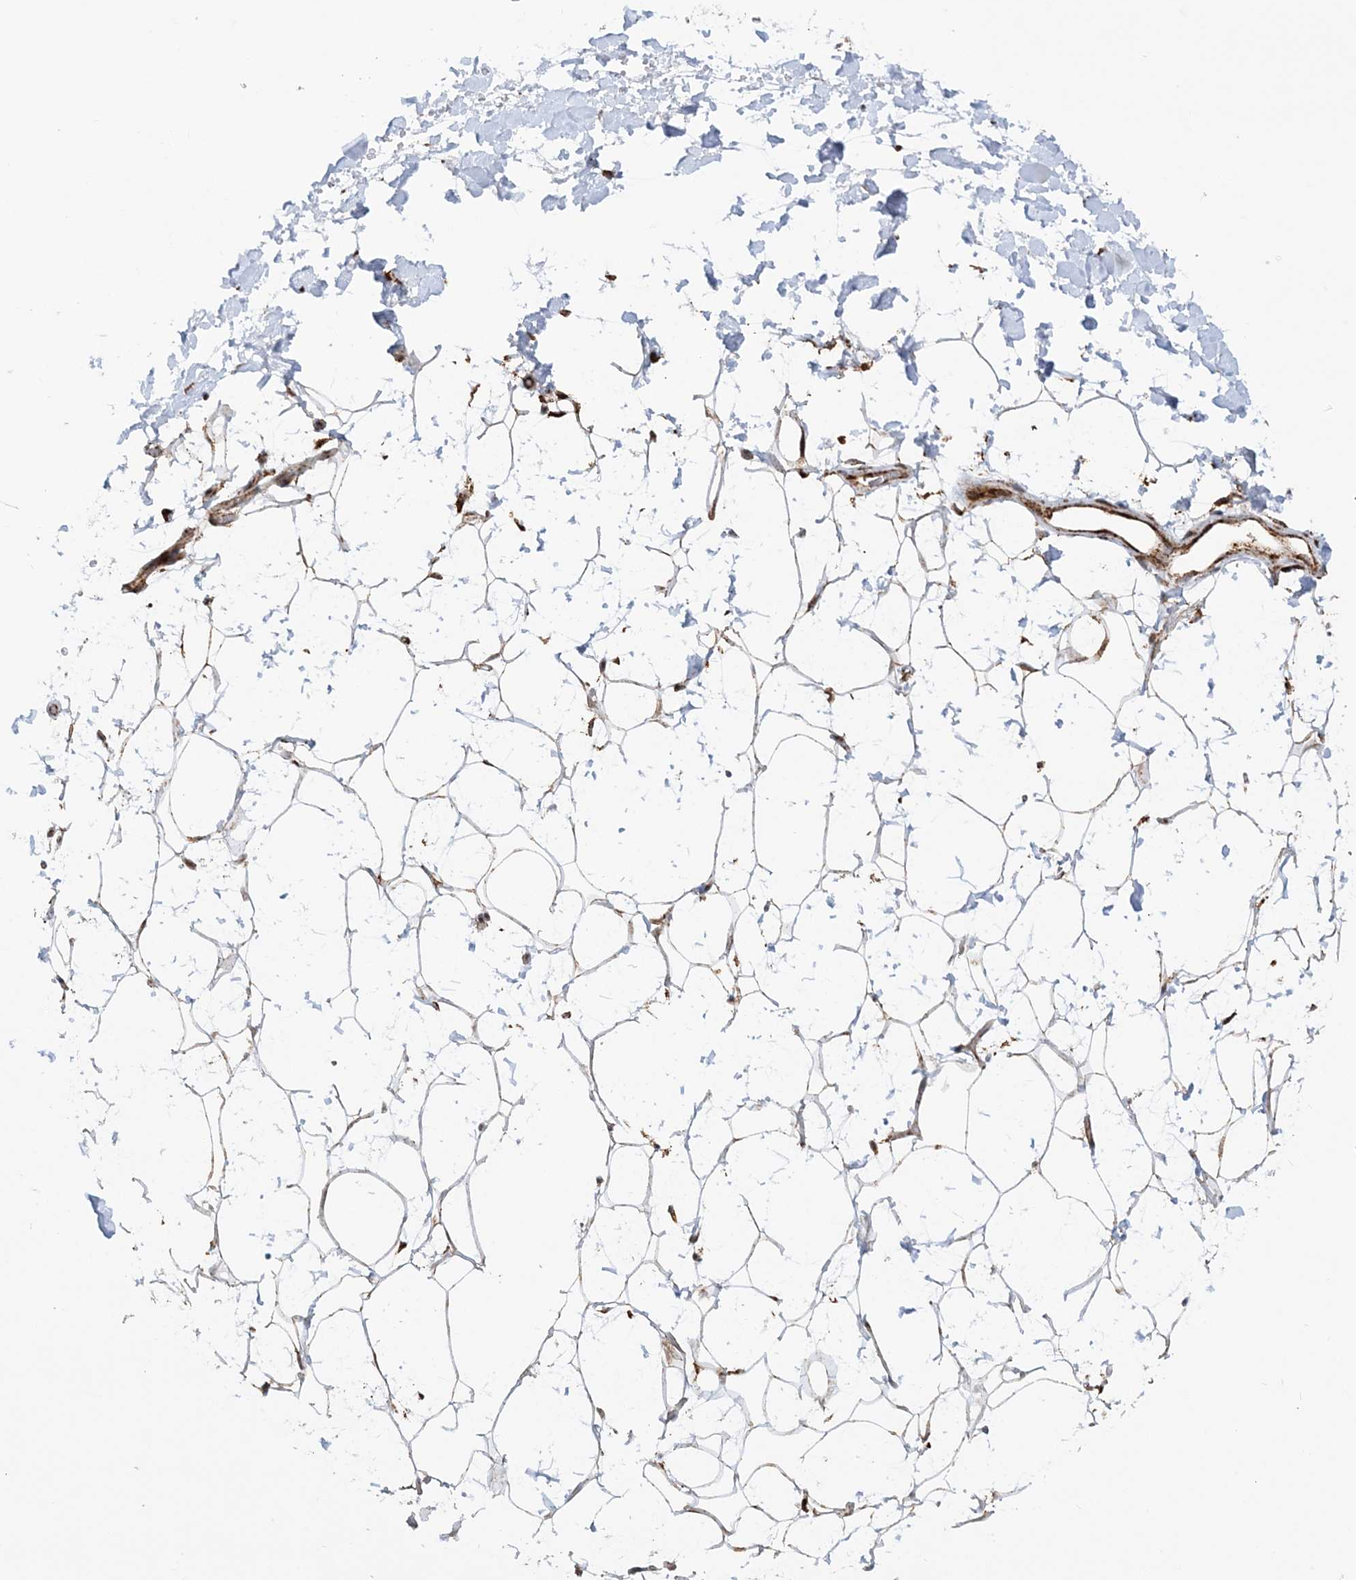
{"staining": {"intensity": "moderate", "quantity": ">75%", "location": "cytoplasmic/membranous"}, "tissue": "adipose tissue", "cell_type": "Adipocytes", "image_type": "normal", "snomed": [{"axis": "morphology", "description": "Normal tissue, NOS"}, {"axis": "topography", "description": "Breast"}], "caption": "Immunohistochemical staining of benign human adipose tissue exhibits >75% levels of moderate cytoplasmic/membranous protein staining in approximately >75% of adipocytes. The staining is performed using DAB (3,3'-diaminobenzidine) brown chromogen to label protein expression. The nuclei are counter-stained blue using hematoxylin.", "gene": "CRY2", "patient": {"sex": "female", "age": 26}}